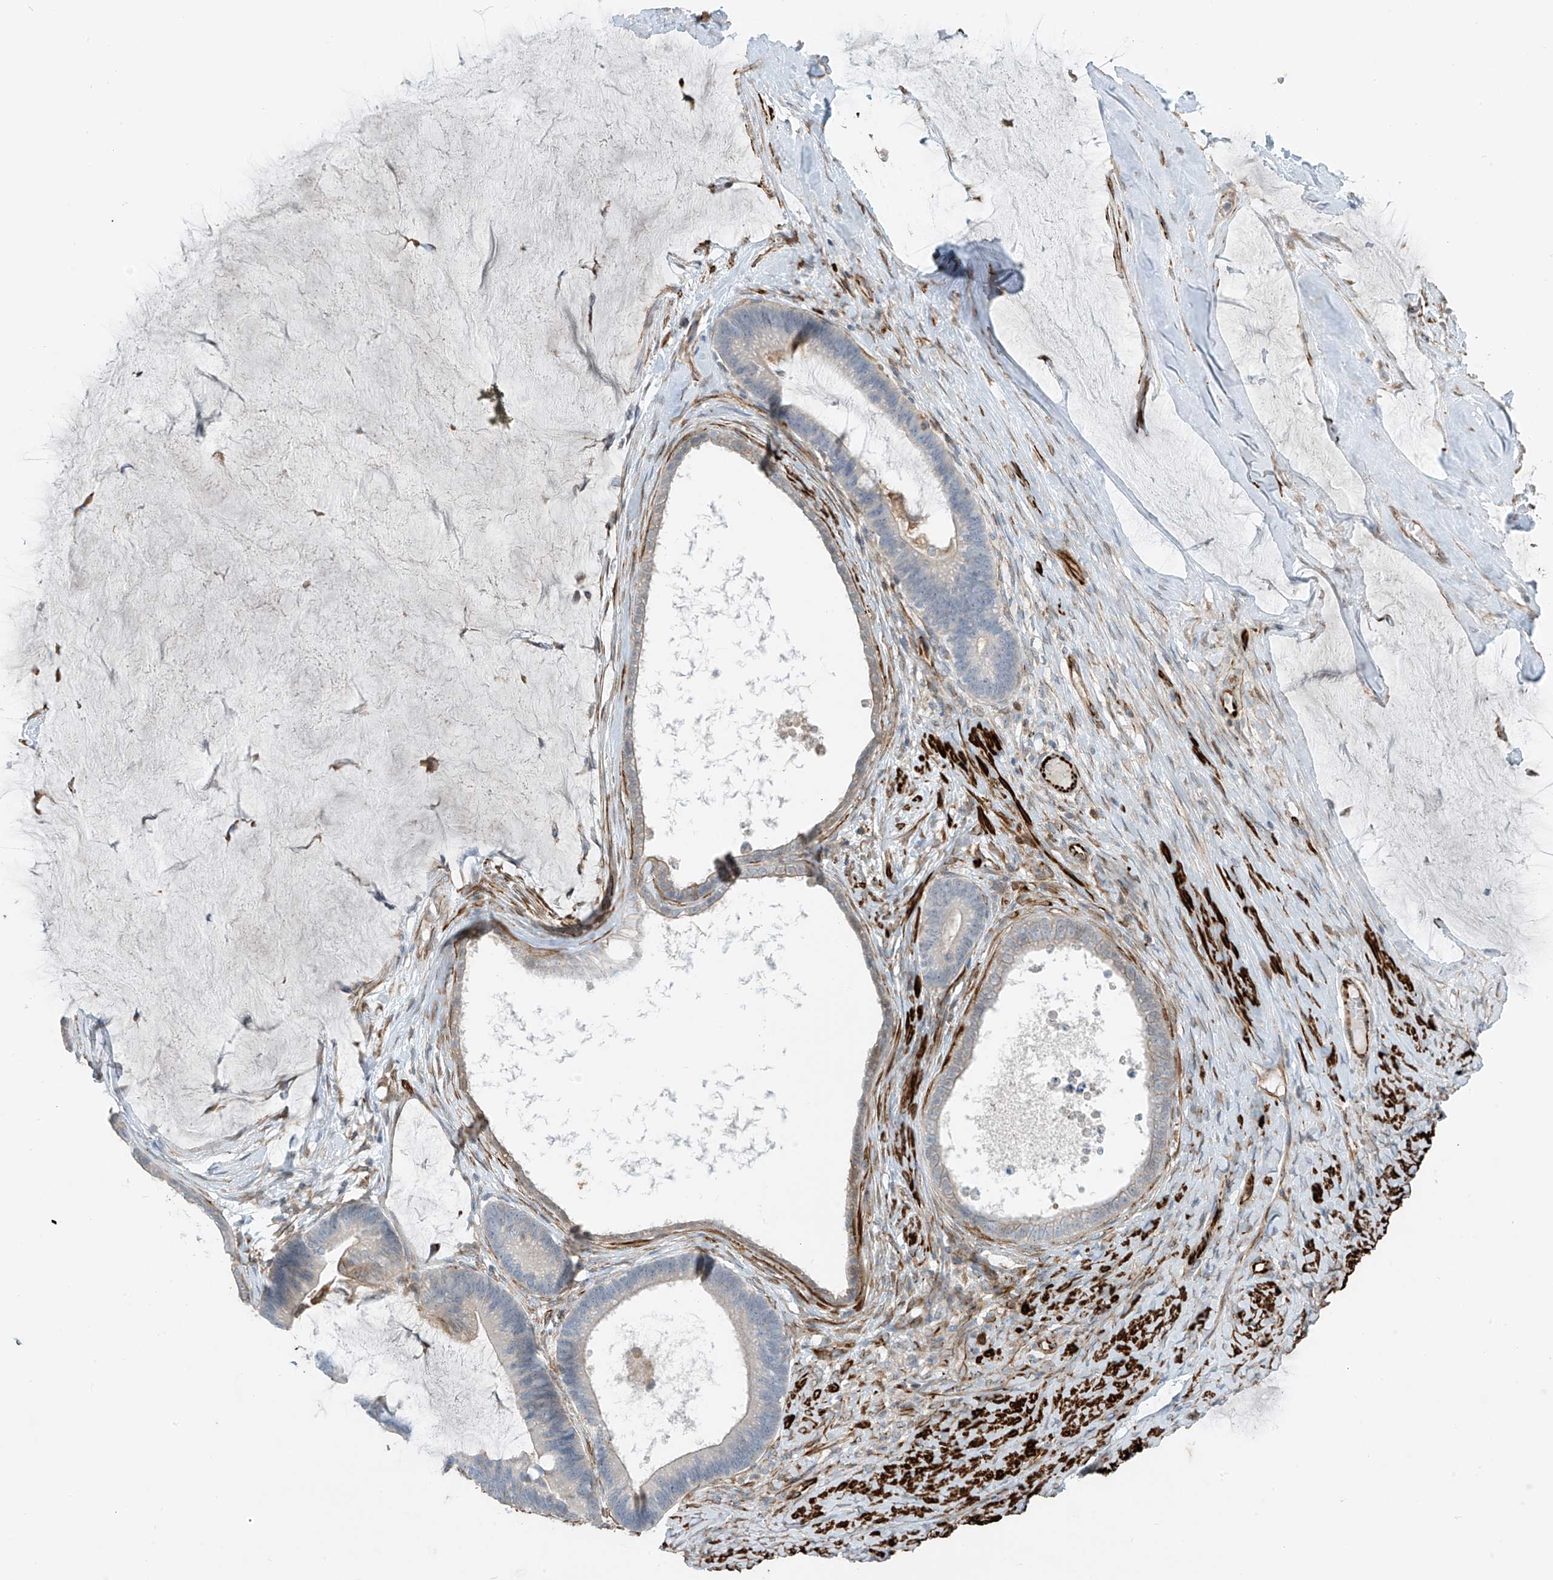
{"staining": {"intensity": "weak", "quantity": "<25%", "location": "cytoplasmic/membranous"}, "tissue": "ovarian cancer", "cell_type": "Tumor cells", "image_type": "cancer", "snomed": [{"axis": "morphology", "description": "Cystadenocarcinoma, mucinous, NOS"}, {"axis": "topography", "description": "Ovary"}], "caption": "DAB (3,3'-diaminobenzidine) immunohistochemical staining of mucinous cystadenocarcinoma (ovarian) reveals no significant expression in tumor cells.", "gene": "SH3BGRL3", "patient": {"sex": "female", "age": 61}}